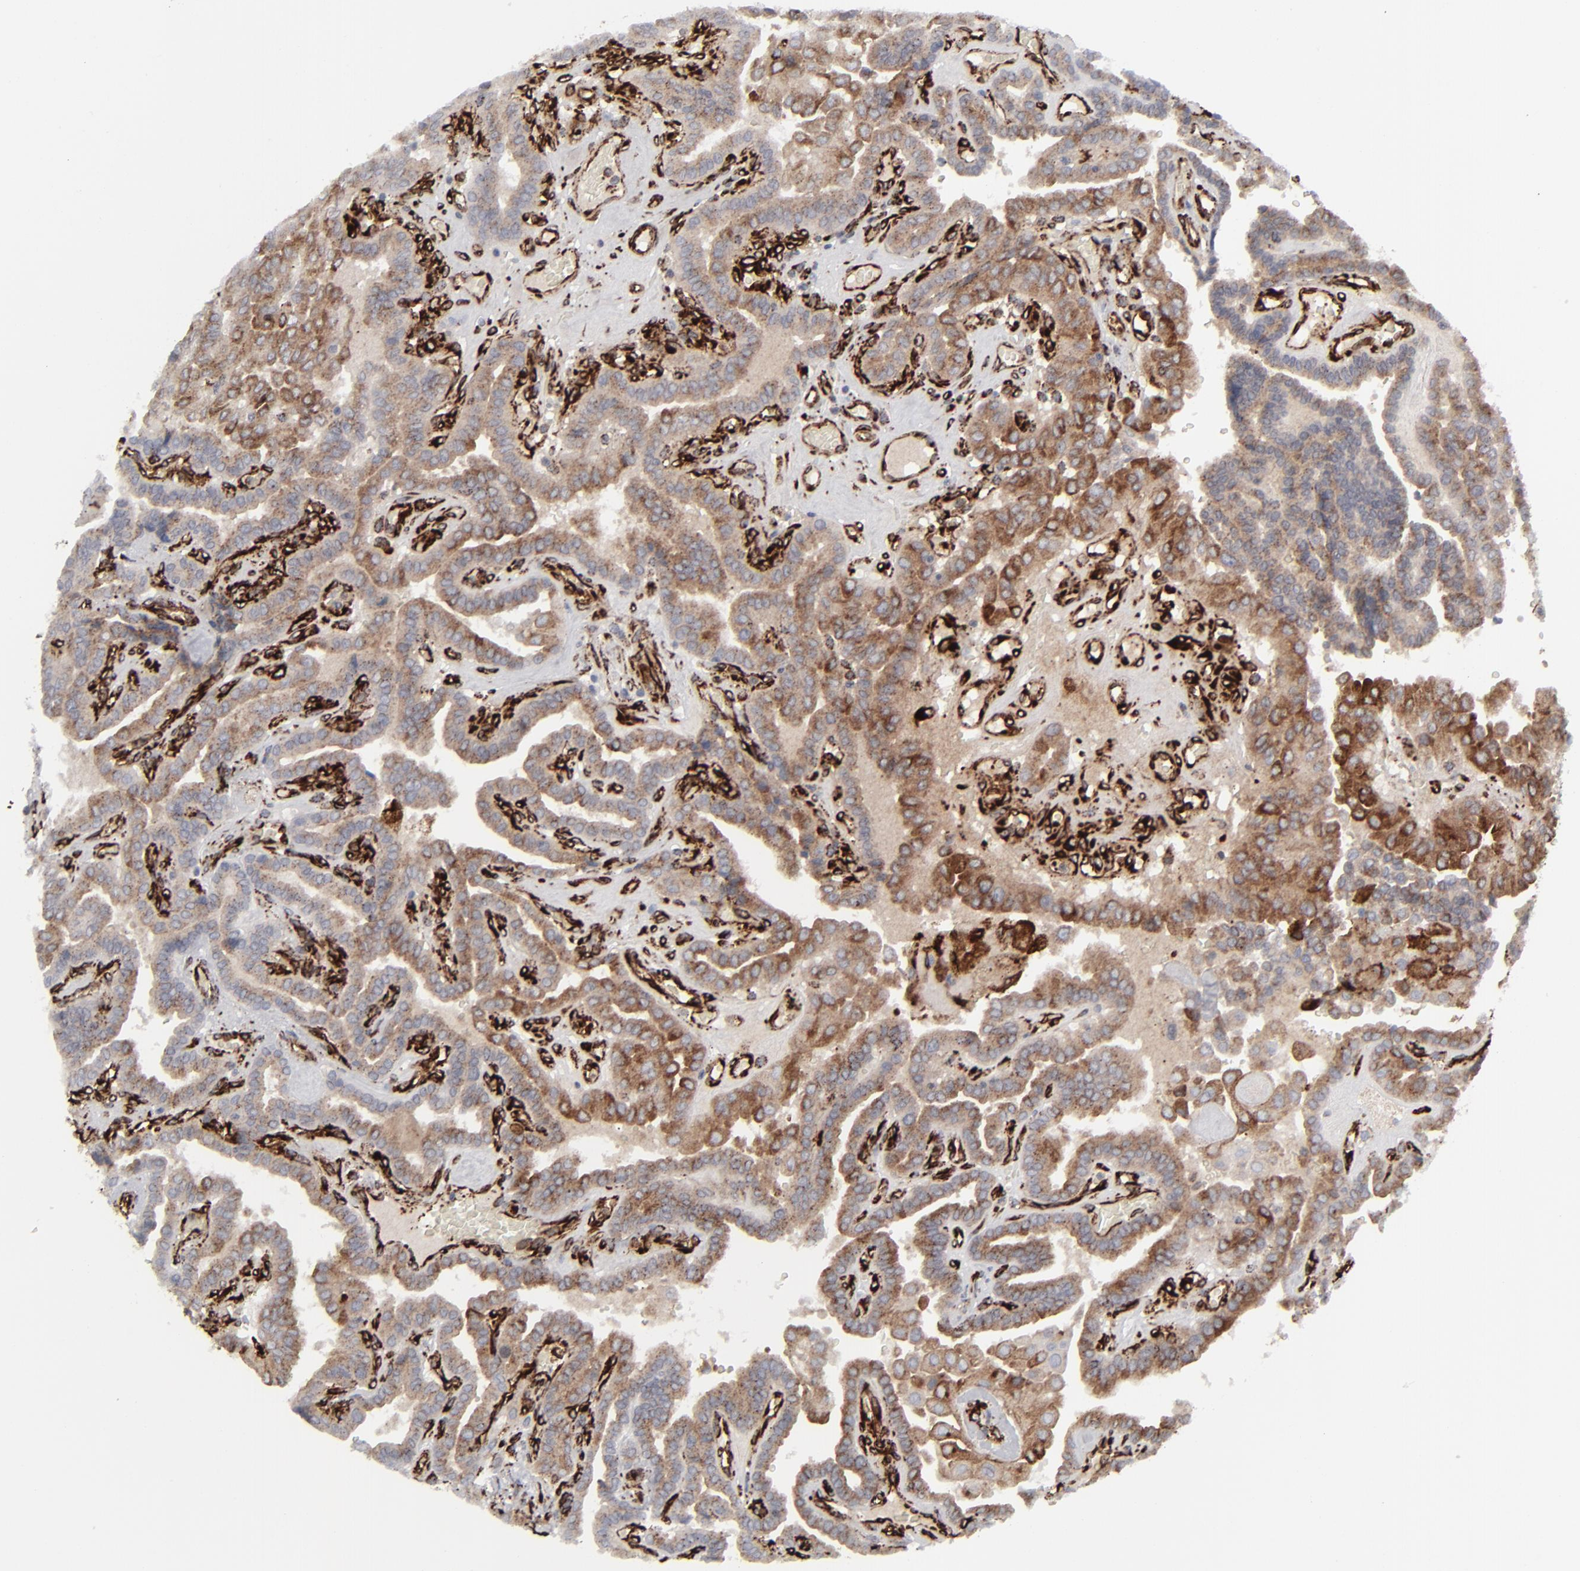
{"staining": {"intensity": "weak", "quantity": ">75%", "location": "cytoplasmic/membranous"}, "tissue": "thyroid cancer", "cell_type": "Tumor cells", "image_type": "cancer", "snomed": [{"axis": "morphology", "description": "Papillary adenocarcinoma, NOS"}, {"axis": "topography", "description": "Thyroid gland"}], "caption": "DAB (3,3'-diaminobenzidine) immunohistochemical staining of human papillary adenocarcinoma (thyroid) shows weak cytoplasmic/membranous protein positivity in about >75% of tumor cells.", "gene": "SPARC", "patient": {"sex": "male", "age": 87}}